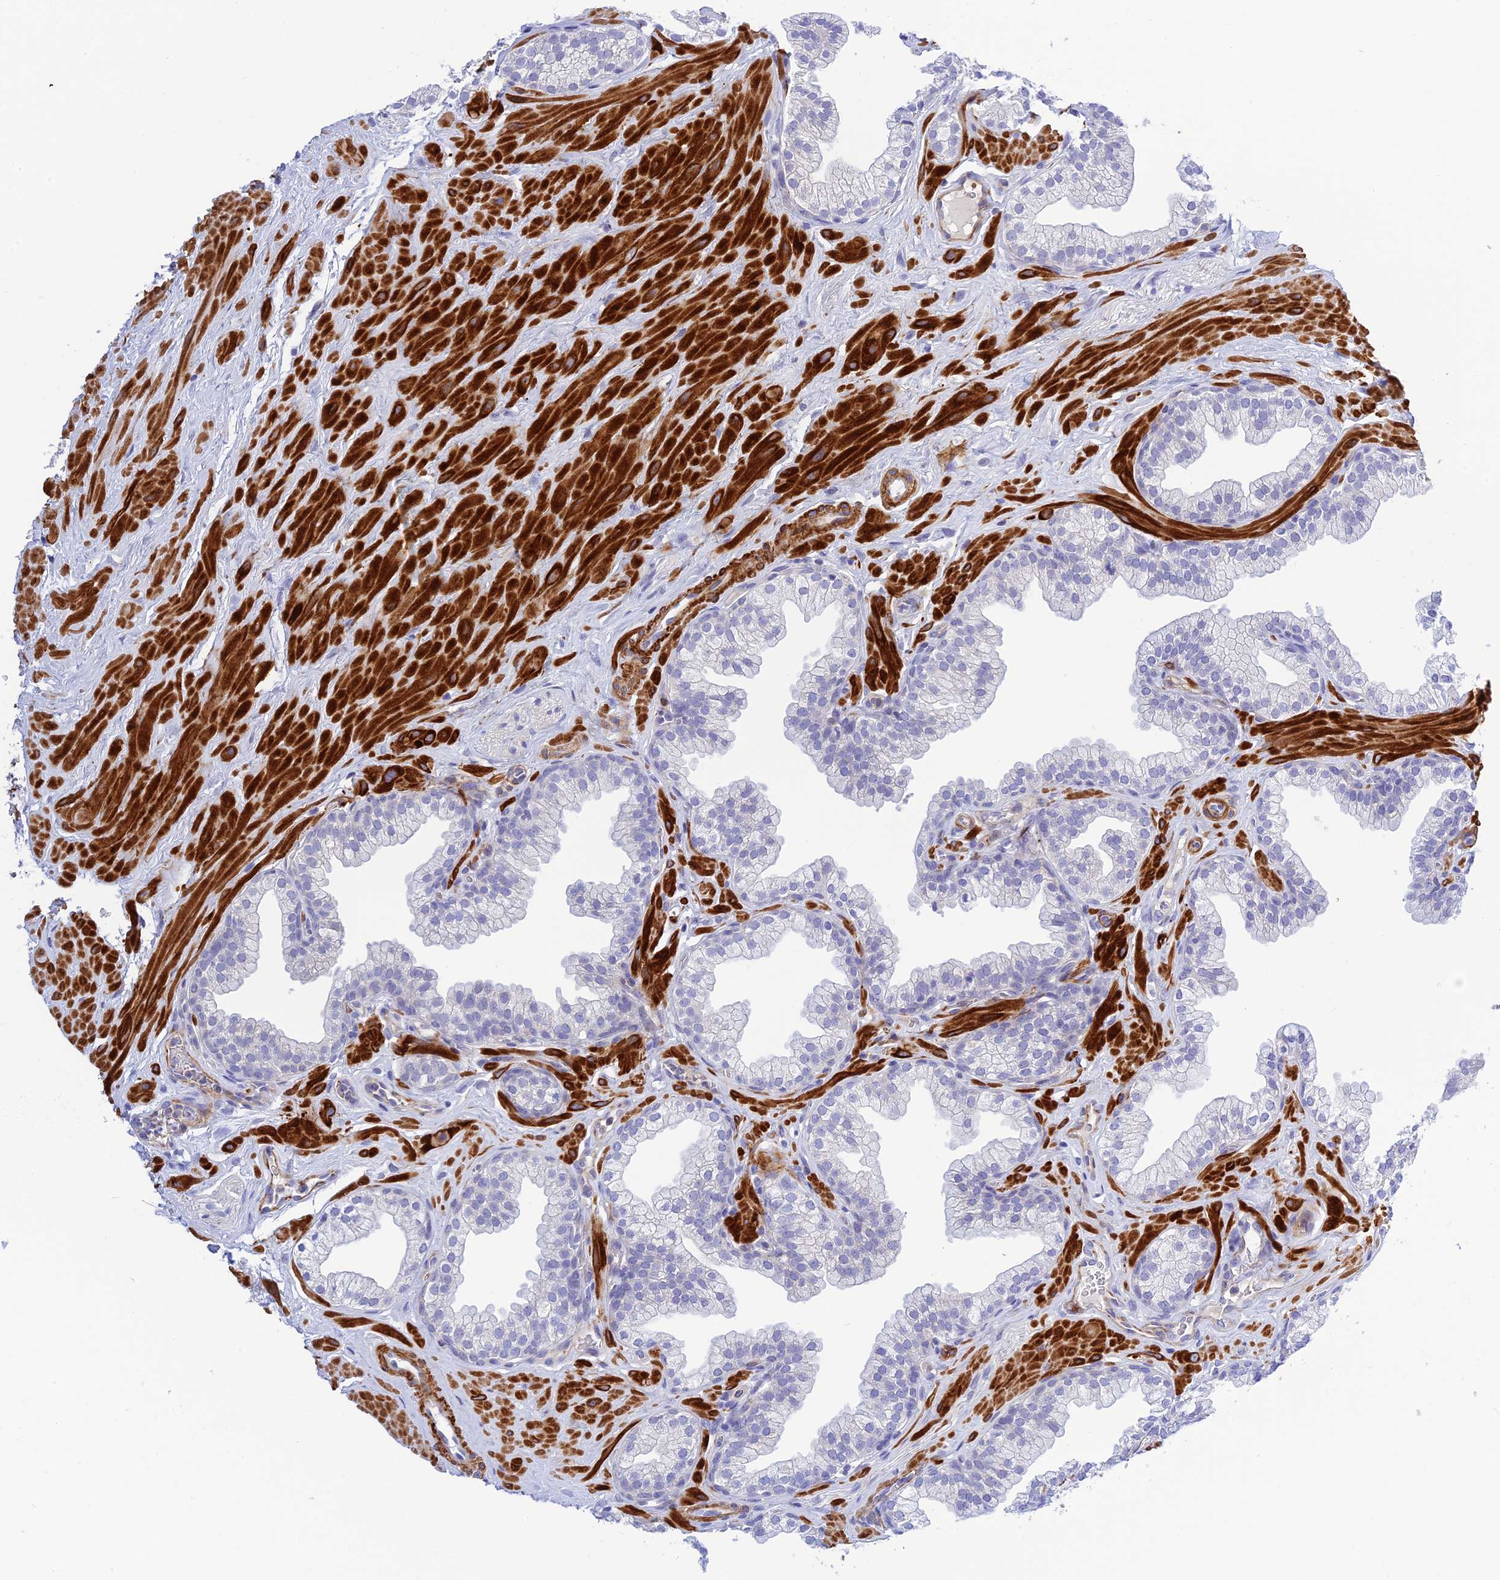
{"staining": {"intensity": "negative", "quantity": "none", "location": "none"}, "tissue": "prostate", "cell_type": "Glandular cells", "image_type": "normal", "snomed": [{"axis": "morphology", "description": "Normal tissue, NOS"}, {"axis": "morphology", "description": "Urothelial carcinoma, Low grade"}, {"axis": "topography", "description": "Urinary bladder"}, {"axis": "topography", "description": "Prostate"}], "caption": "Immunohistochemistry (IHC) micrograph of benign prostate stained for a protein (brown), which displays no positivity in glandular cells. (DAB (3,3'-diaminobenzidine) immunohistochemistry (IHC) with hematoxylin counter stain).", "gene": "ZDHHC16", "patient": {"sex": "male", "age": 60}}